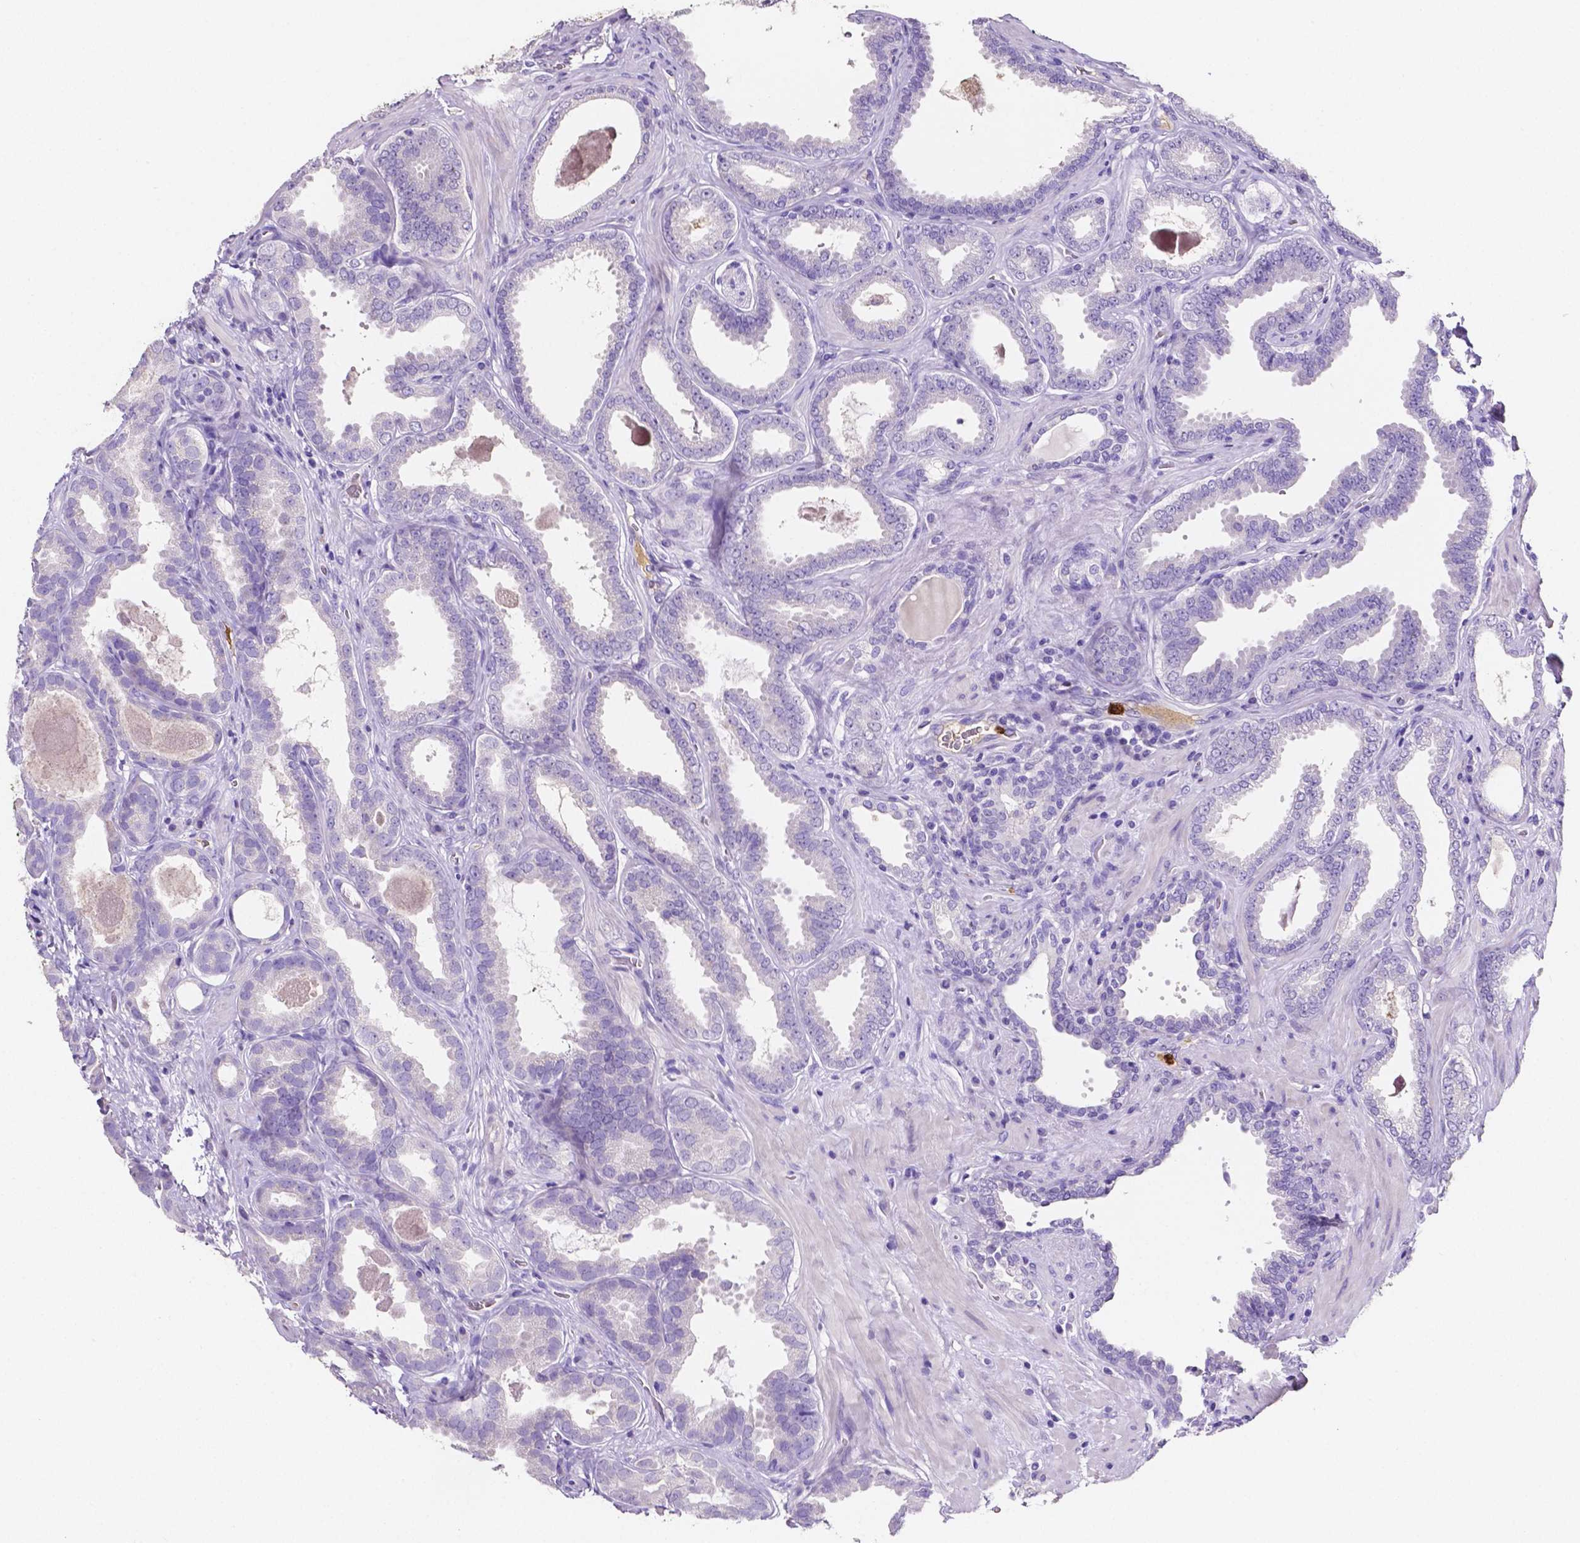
{"staining": {"intensity": "negative", "quantity": "none", "location": "none"}, "tissue": "prostate cancer", "cell_type": "Tumor cells", "image_type": "cancer", "snomed": [{"axis": "morphology", "description": "Adenocarcinoma, NOS"}, {"axis": "topography", "description": "Prostate"}], "caption": "Tumor cells are negative for brown protein staining in prostate cancer. (Stains: DAB IHC with hematoxylin counter stain, Microscopy: brightfield microscopy at high magnification).", "gene": "MMP9", "patient": {"sex": "male", "age": 64}}